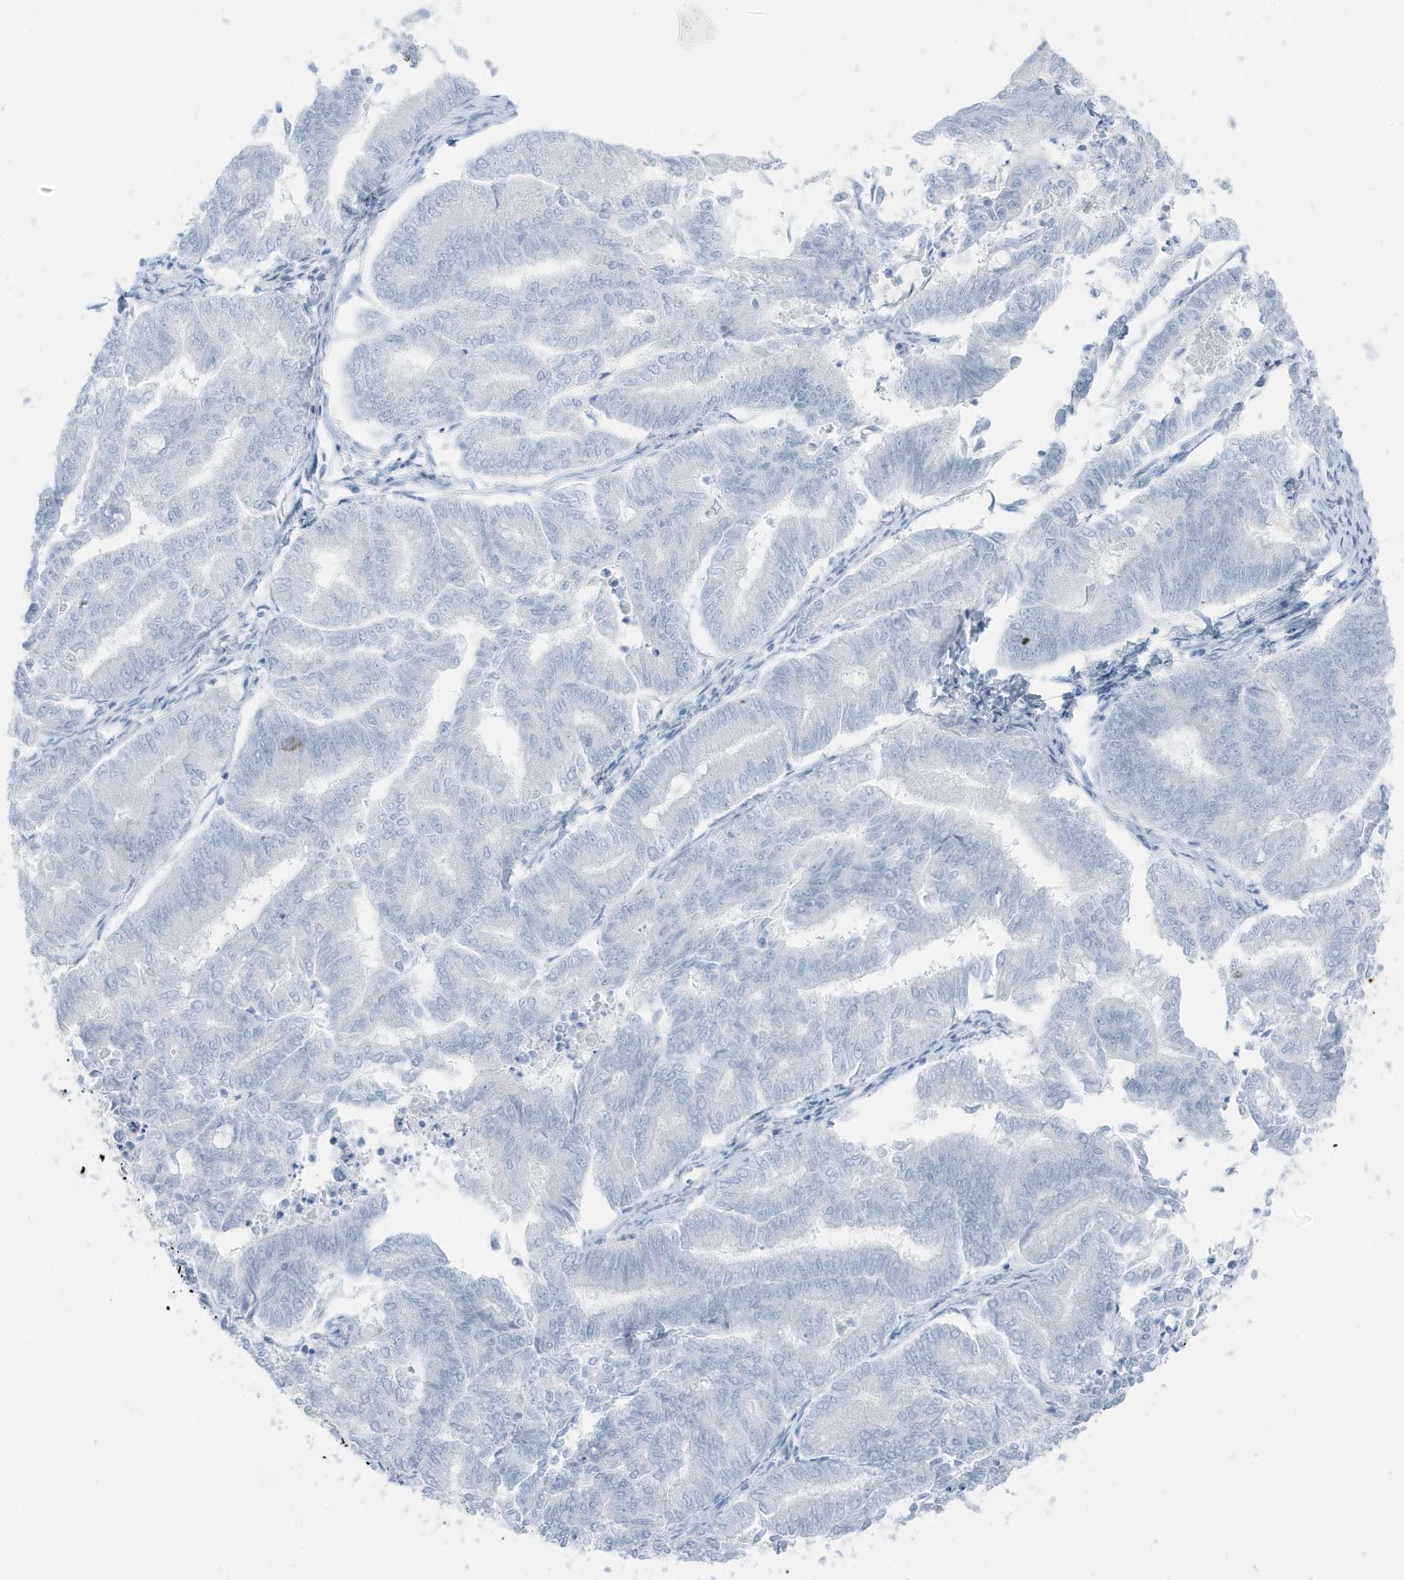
{"staining": {"intensity": "negative", "quantity": "none", "location": "none"}, "tissue": "endometrial cancer", "cell_type": "Tumor cells", "image_type": "cancer", "snomed": [{"axis": "morphology", "description": "Adenocarcinoma, NOS"}, {"axis": "topography", "description": "Endometrium"}], "caption": "IHC image of endometrial adenocarcinoma stained for a protein (brown), which demonstrates no staining in tumor cells.", "gene": "ZFP64", "patient": {"sex": "female", "age": 79}}